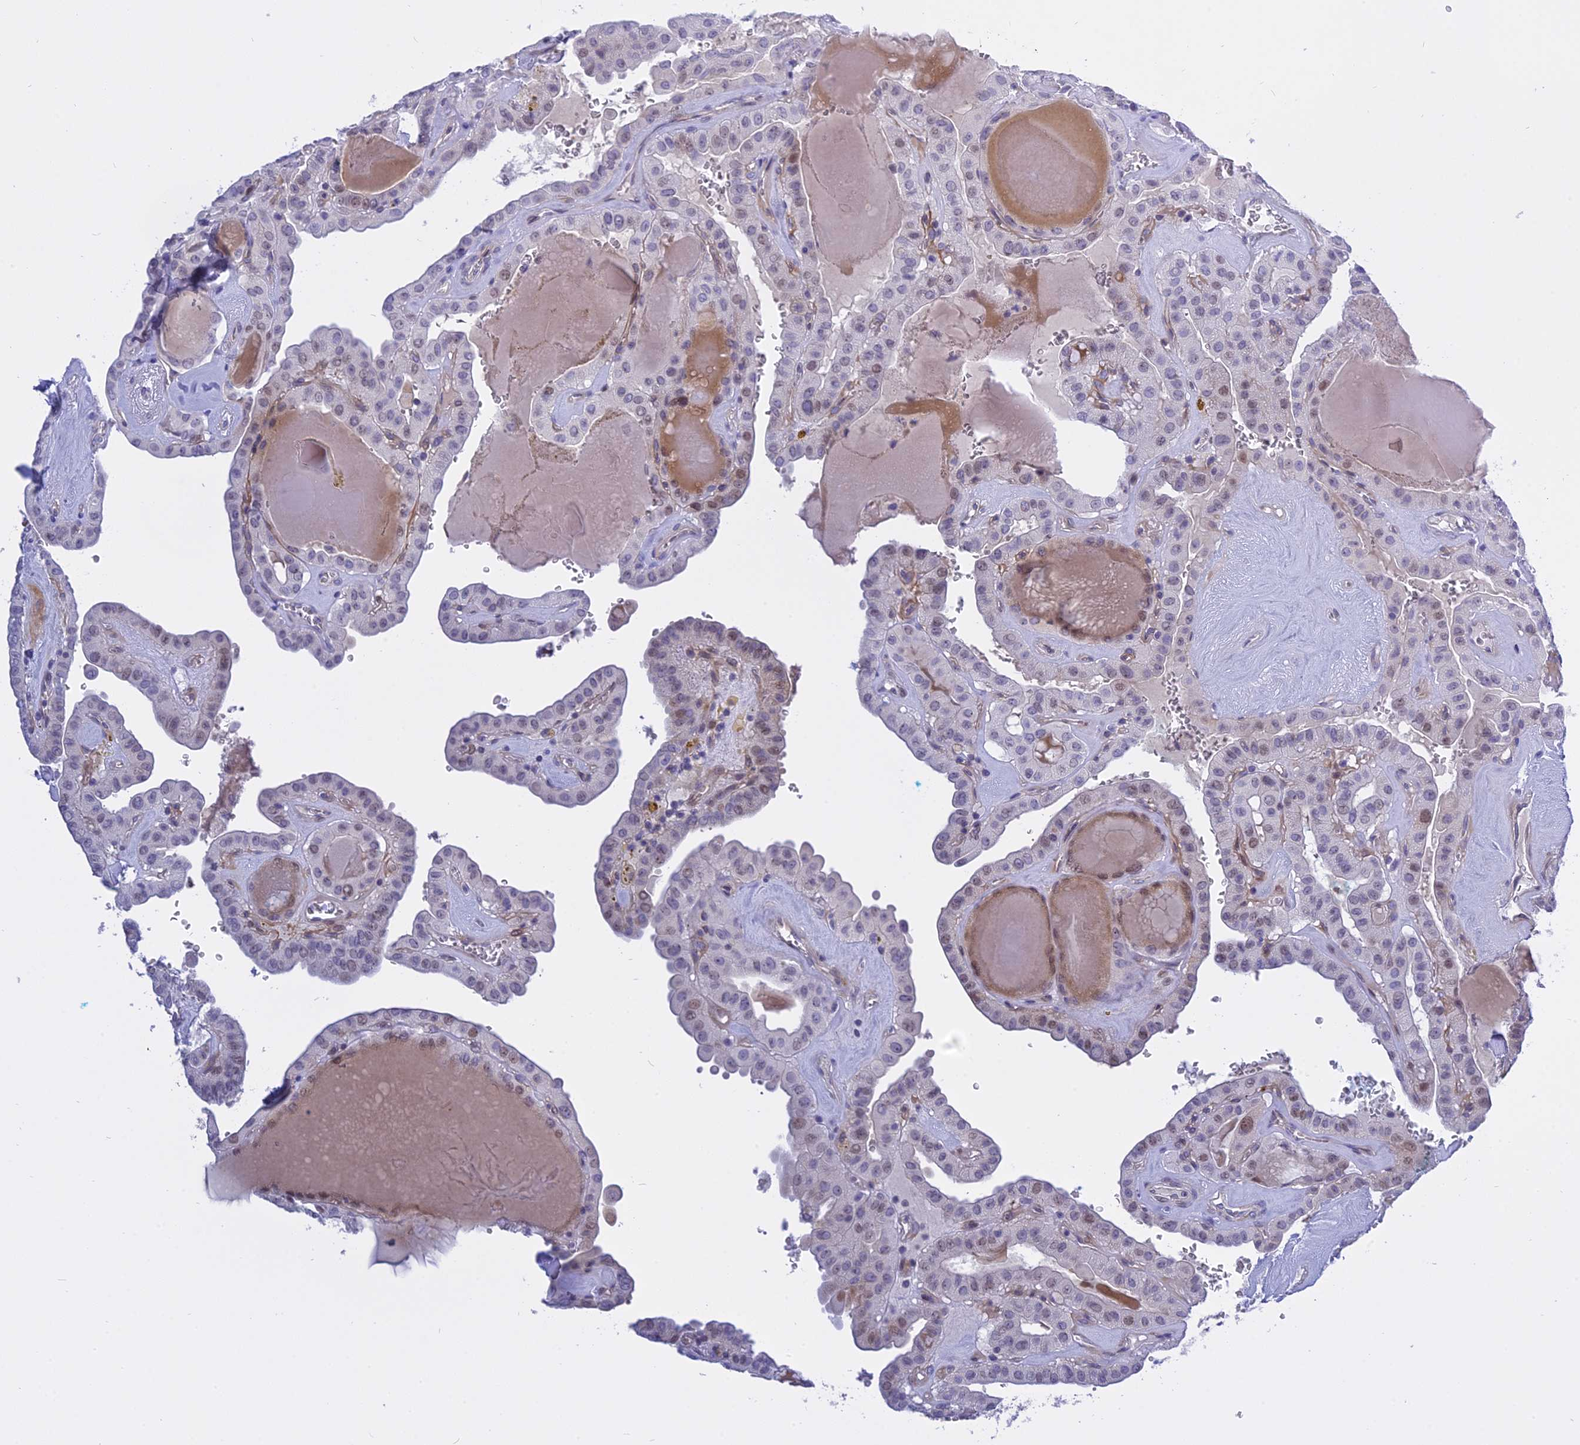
{"staining": {"intensity": "weak", "quantity": "25%-75%", "location": "nuclear"}, "tissue": "thyroid cancer", "cell_type": "Tumor cells", "image_type": "cancer", "snomed": [{"axis": "morphology", "description": "Papillary adenocarcinoma, NOS"}, {"axis": "topography", "description": "Thyroid gland"}], "caption": "Thyroid papillary adenocarcinoma was stained to show a protein in brown. There is low levels of weak nuclear expression in about 25%-75% of tumor cells.", "gene": "MBD3L1", "patient": {"sex": "male", "age": 52}}